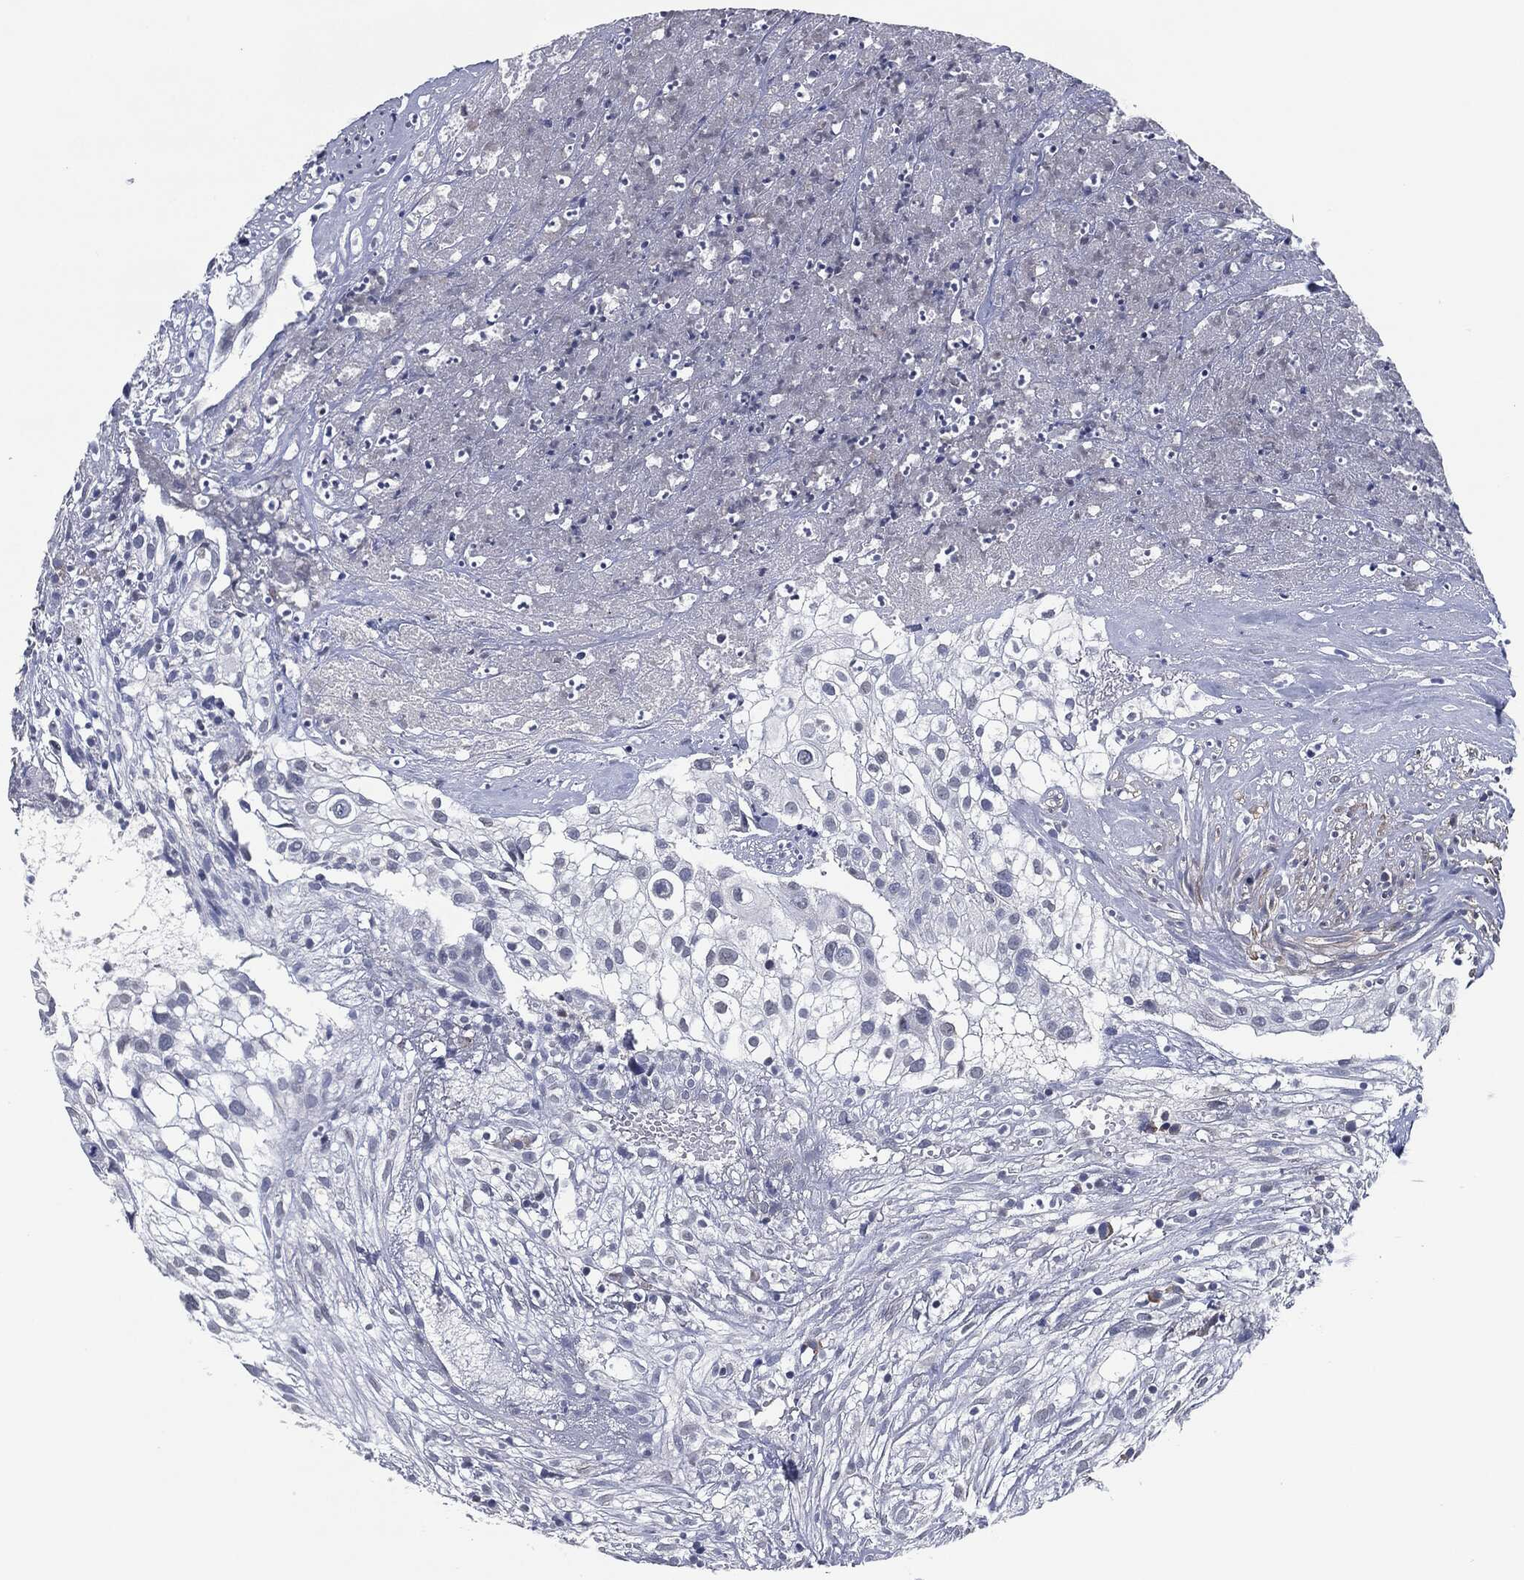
{"staining": {"intensity": "negative", "quantity": "none", "location": "none"}, "tissue": "urothelial cancer", "cell_type": "Tumor cells", "image_type": "cancer", "snomed": [{"axis": "morphology", "description": "Urothelial carcinoma, High grade"}, {"axis": "topography", "description": "Urinary bladder"}], "caption": "DAB (3,3'-diaminobenzidine) immunohistochemical staining of human urothelial cancer demonstrates no significant staining in tumor cells.", "gene": "IL2RG", "patient": {"sex": "female", "age": 79}}